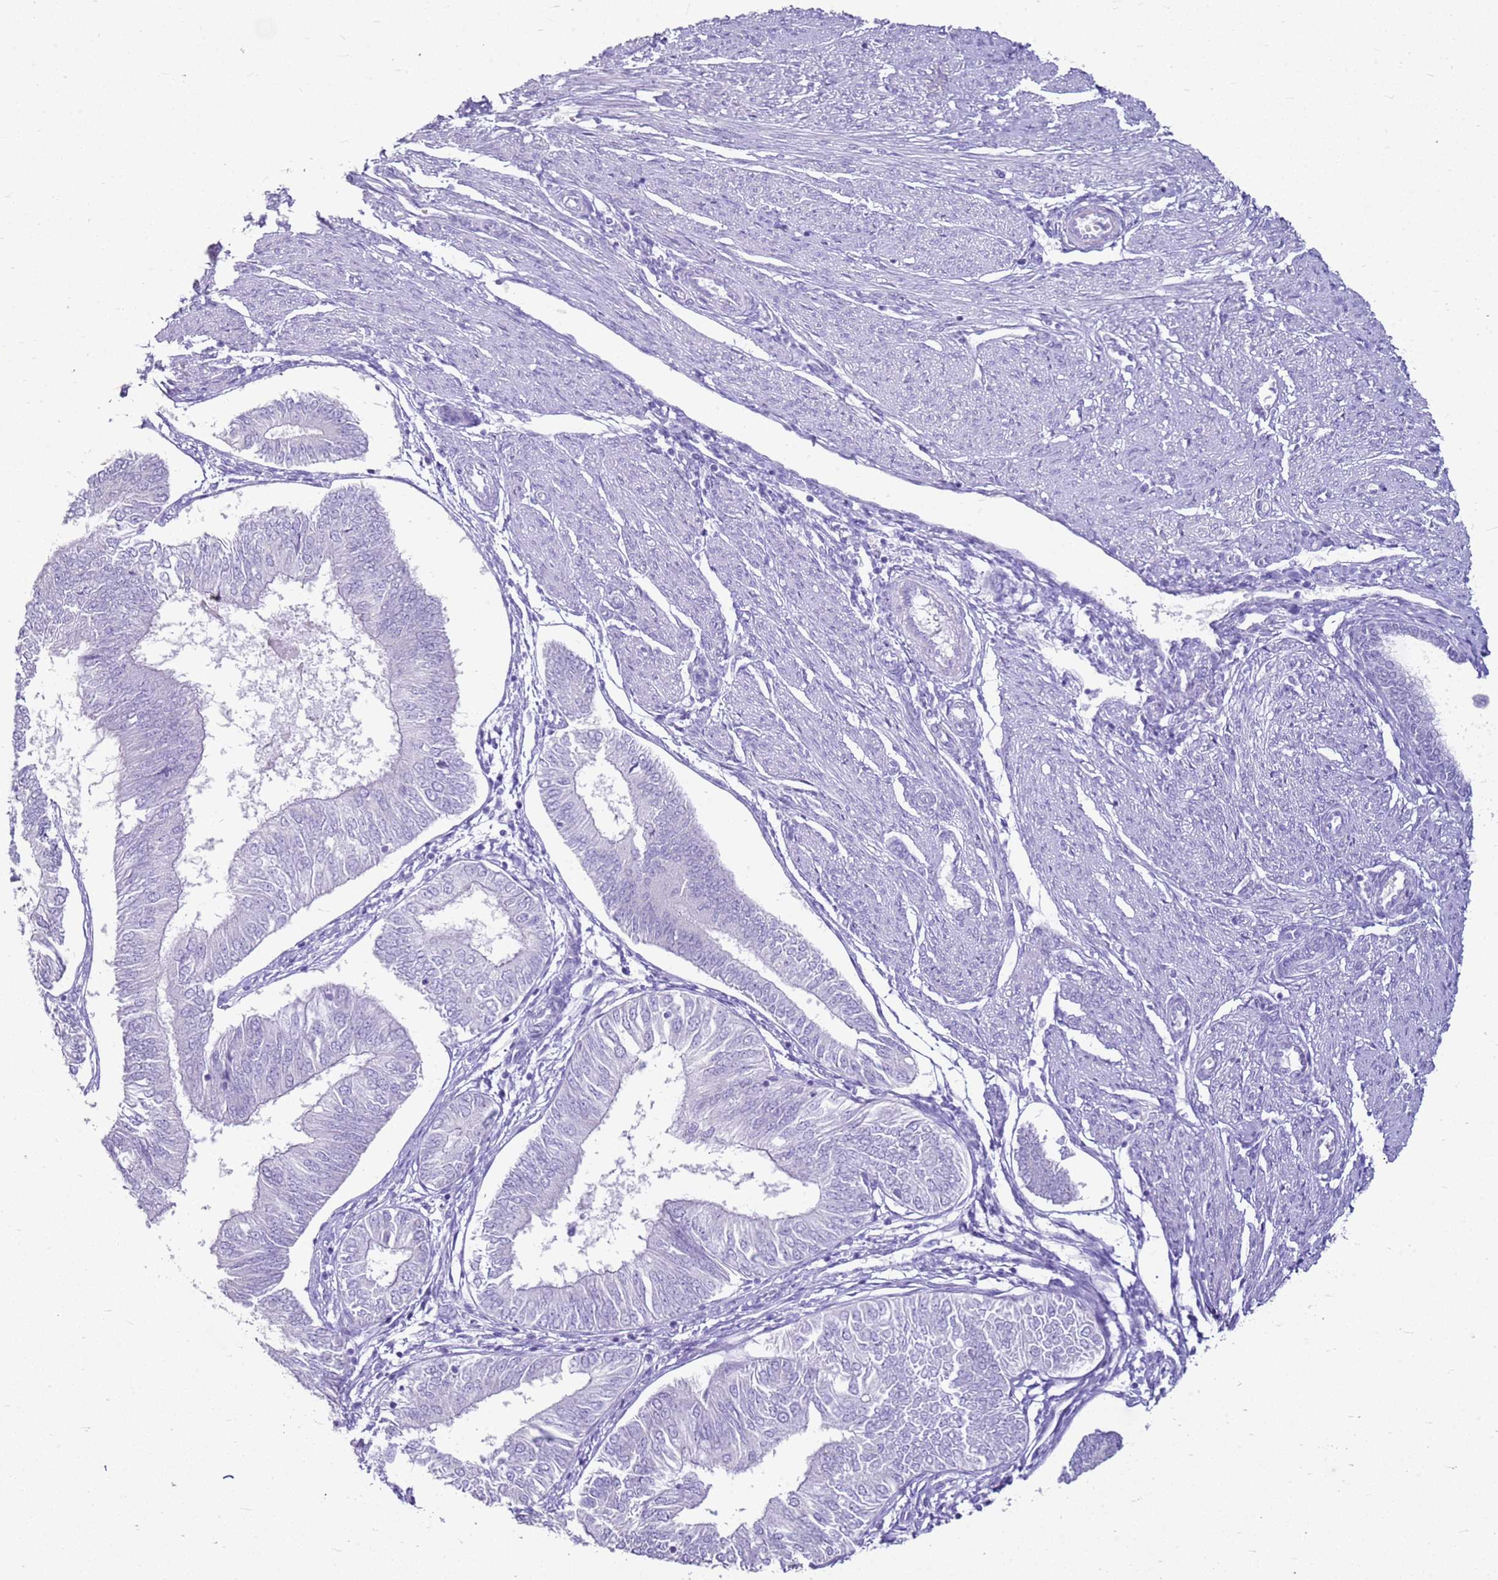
{"staining": {"intensity": "negative", "quantity": "none", "location": "none"}, "tissue": "endometrial cancer", "cell_type": "Tumor cells", "image_type": "cancer", "snomed": [{"axis": "morphology", "description": "Adenocarcinoma, NOS"}, {"axis": "topography", "description": "Endometrium"}], "caption": "DAB immunohistochemical staining of human adenocarcinoma (endometrial) shows no significant positivity in tumor cells.", "gene": "CA8", "patient": {"sex": "female", "age": 58}}